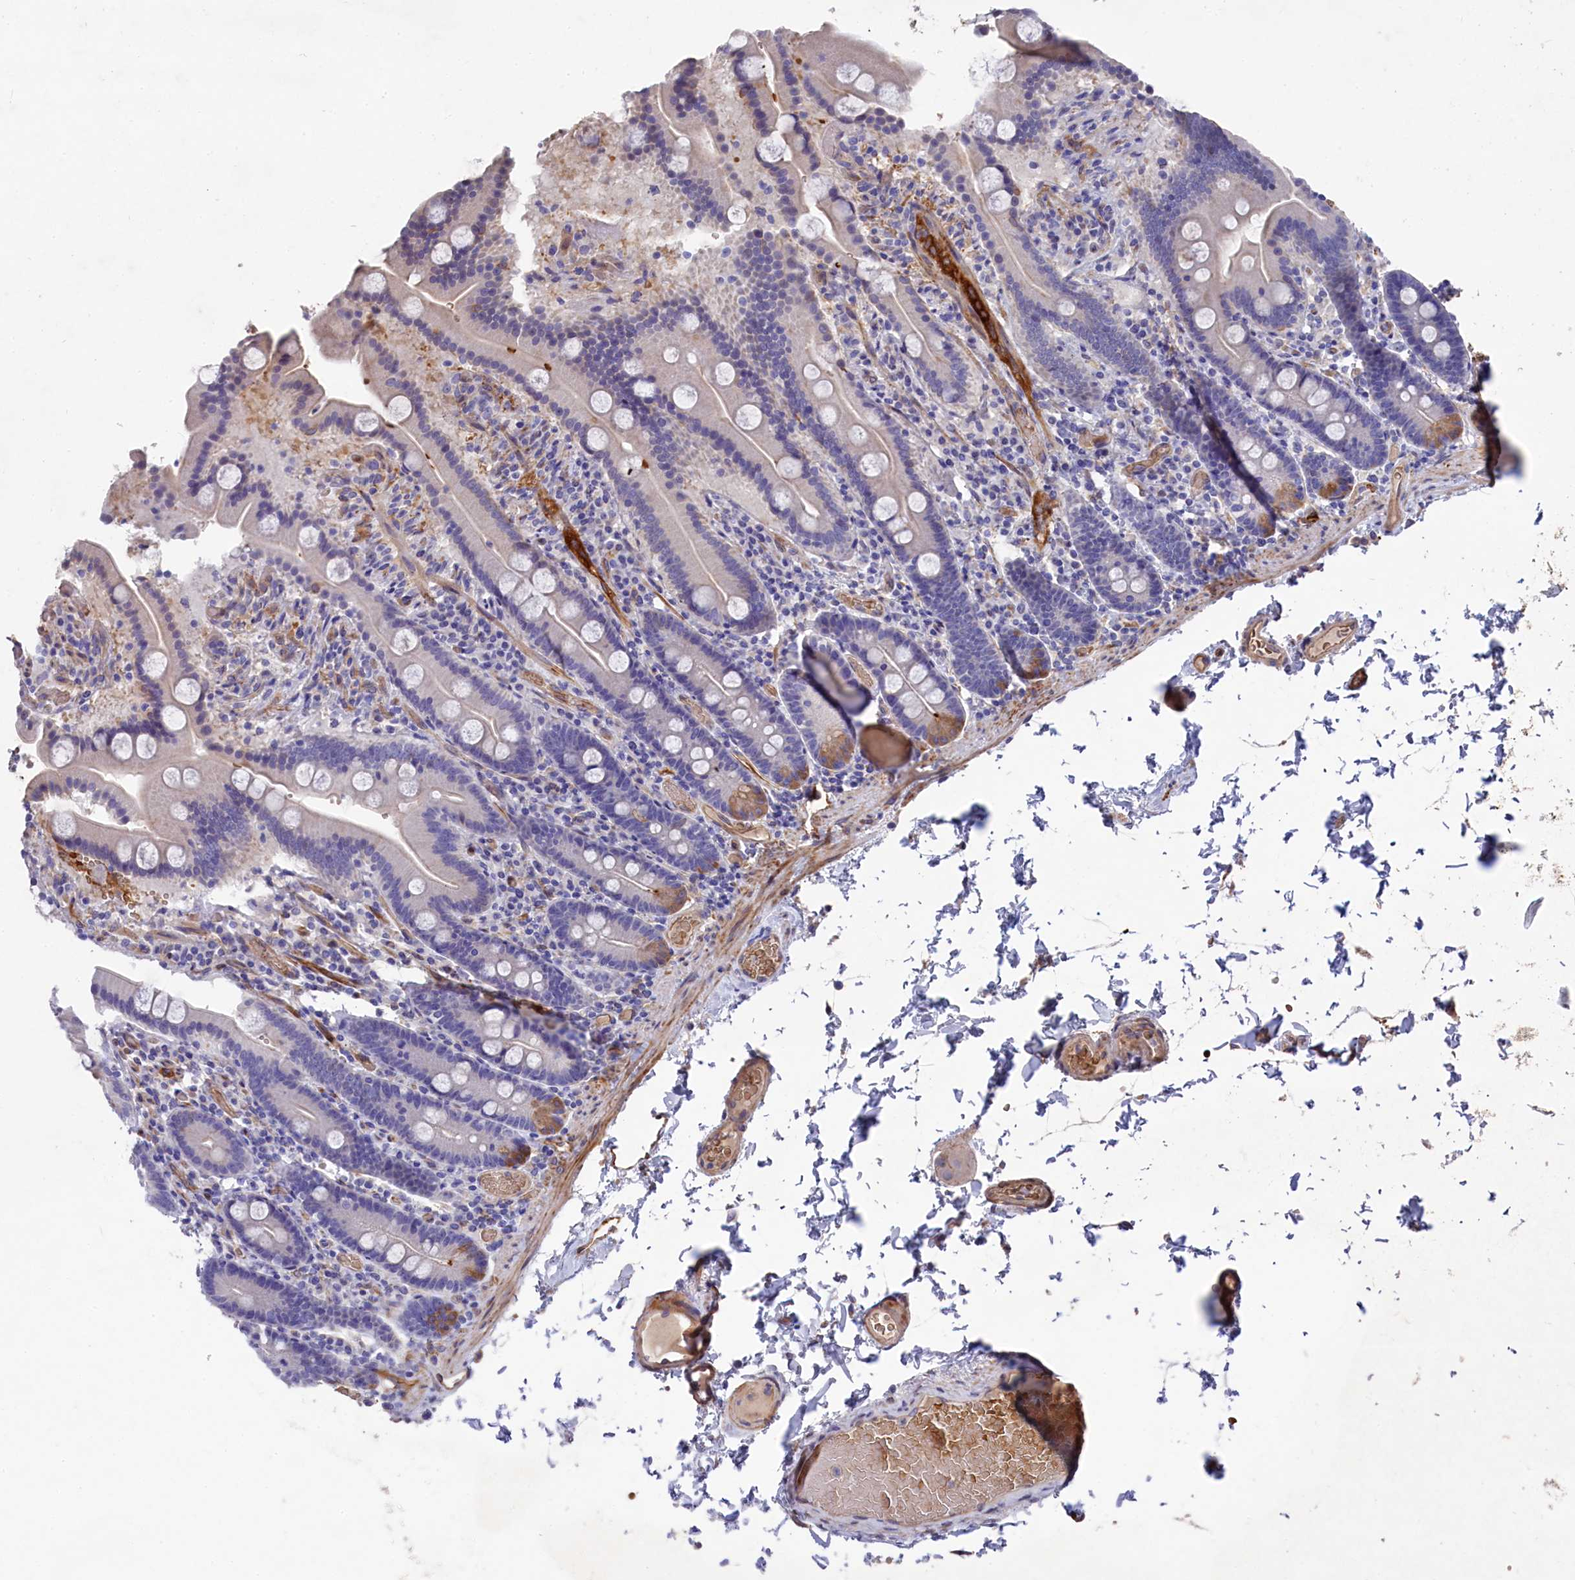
{"staining": {"intensity": "moderate", "quantity": "<25%", "location": "cytoplasmic/membranous"}, "tissue": "duodenum", "cell_type": "Glandular cells", "image_type": "normal", "snomed": [{"axis": "morphology", "description": "Normal tissue, NOS"}, {"axis": "topography", "description": "Duodenum"}], "caption": "Immunohistochemical staining of benign human duodenum reveals <25% levels of moderate cytoplasmic/membranous protein positivity in about <25% of glandular cells.", "gene": "LHFPL4", "patient": {"sex": "male", "age": 55}}